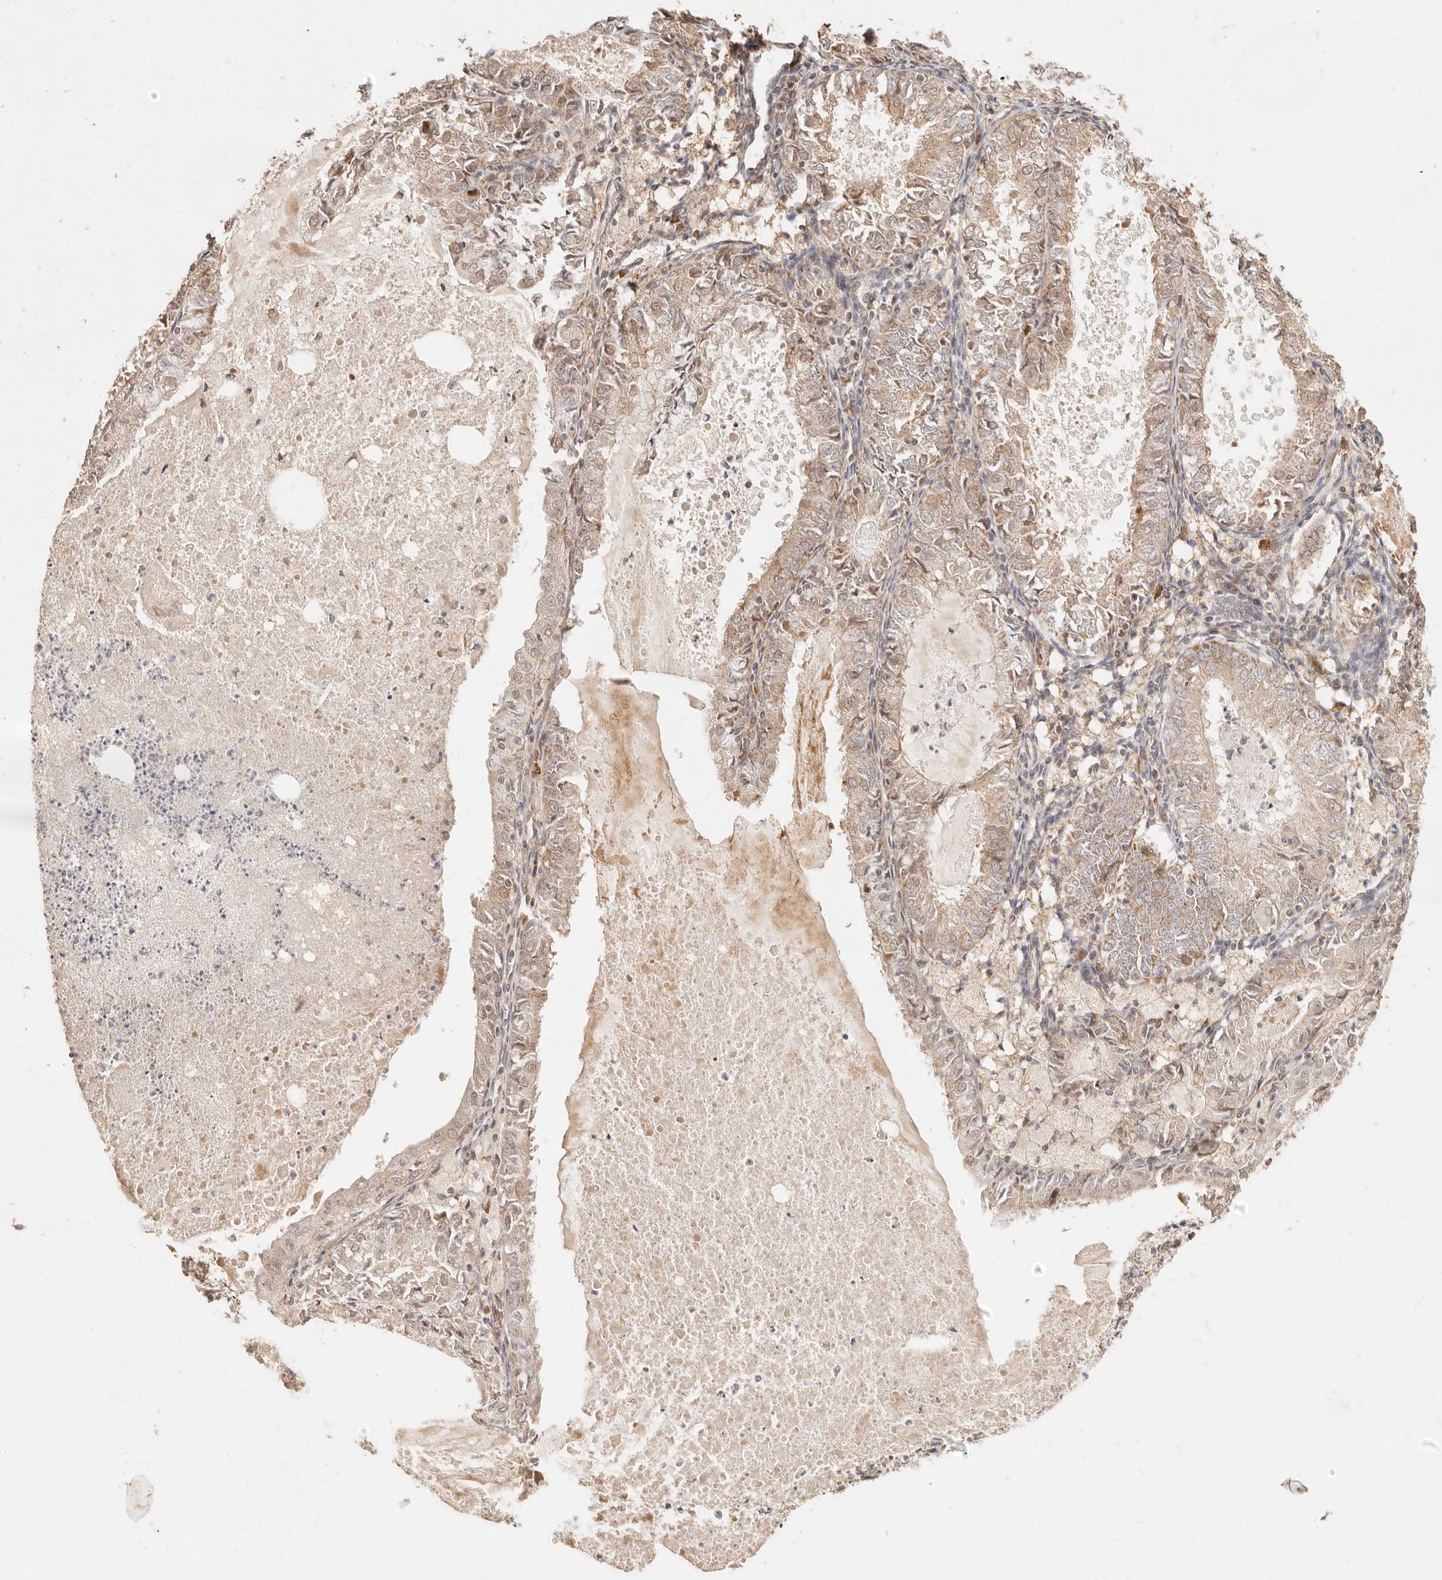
{"staining": {"intensity": "weak", "quantity": ">75%", "location": "cytoplasmic/membranous,nuclear"}, "tissue": "endometrial cancer", "cell_type": "Tumor cells", "image_type": "cancer", "snomed": [{"axis": "morphology", "description": "Adenocarcinoma, NOS"}, {"axis": "topography", "description": "Endometrium"}], "caption": "A brown stain highlights weak cytoplasmic/membranous and nuclear staining of a protein in endometrial adenocarcinoma tumor cells.", "gene": "TIMM17A", "patient": {"sex": "female", "age": 57}}